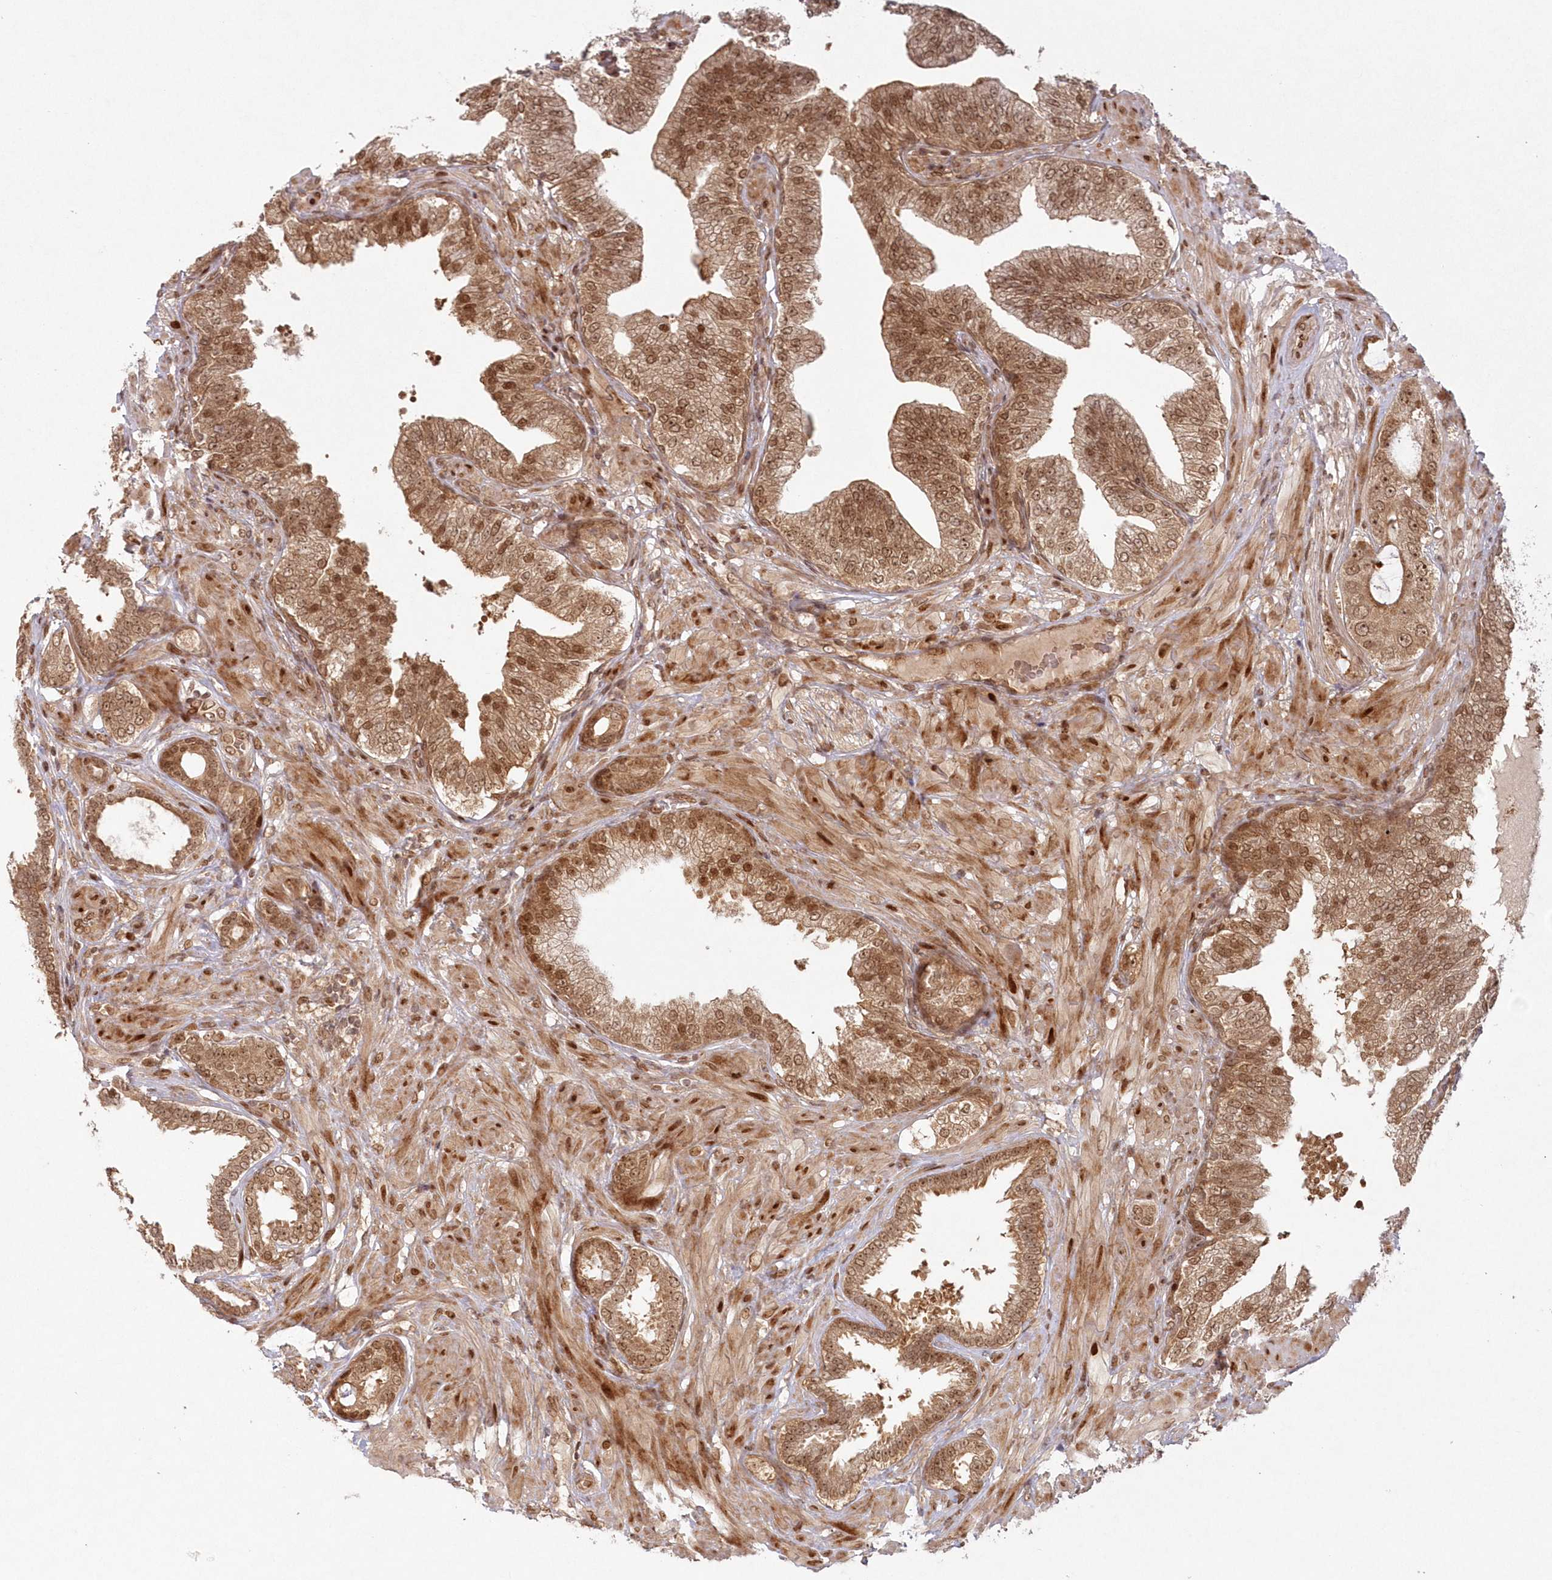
{"staining": {"intensity": "moderate", "quantity": ">75%", "location": "cytoplasmic/membranous,nuclear"}, "tissue": "prostate cancer", "cell_type": "Tumor cells", "image_type": "cancer", "snomed": [{"axis": "morphology", "description": "Adenocarcinoma, High grade"}, {"axis": "topography", "description": "Prostate"}], "caption": "A high-resolution photomicrograph shows IHC staining of prostate cancer, which exhibits moderate cytoplasmic/membranous and nuclear expression in about >75% of tumor cells.", "gene": "TOGARAM2", "patient": {"sex": "male", "age": 59}}